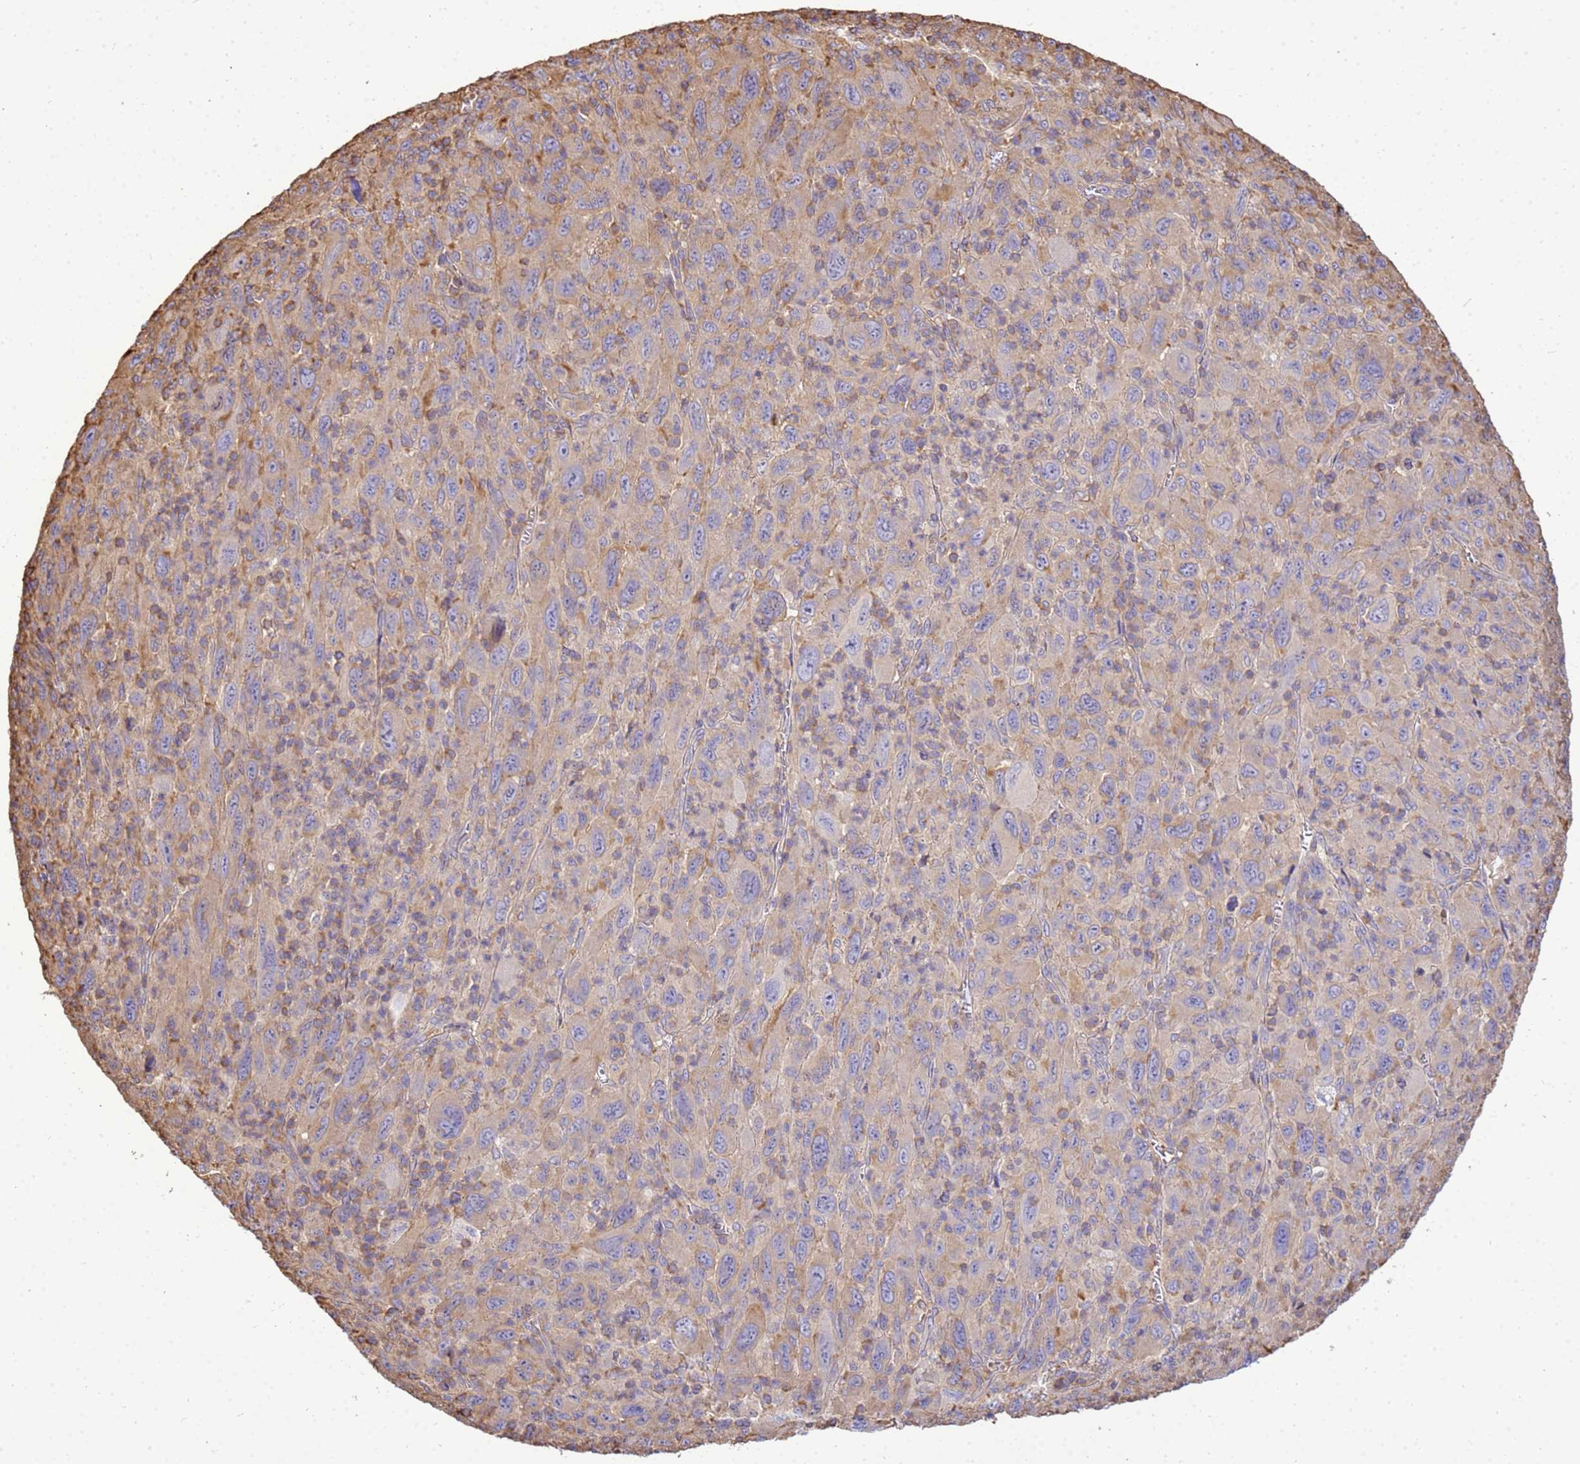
{"staining": {"intensity": "negative", "quantity": "none", "location": "none"}, "tissue": "melanoma", "cell_type": "Tumor cells", "image_type": "cancer", "snomed": [{"axis": "morphology", "description": "Malignant melanoma, Metastatic site"}, {"axis": "topography", "description": "Skin"}], "caption": "This is a photomicrograph of IHC staining of melanoma, which shows no staining in tumor cells.", "gene": "WDR64", "patient": {"sex": "female", "age": 56}}